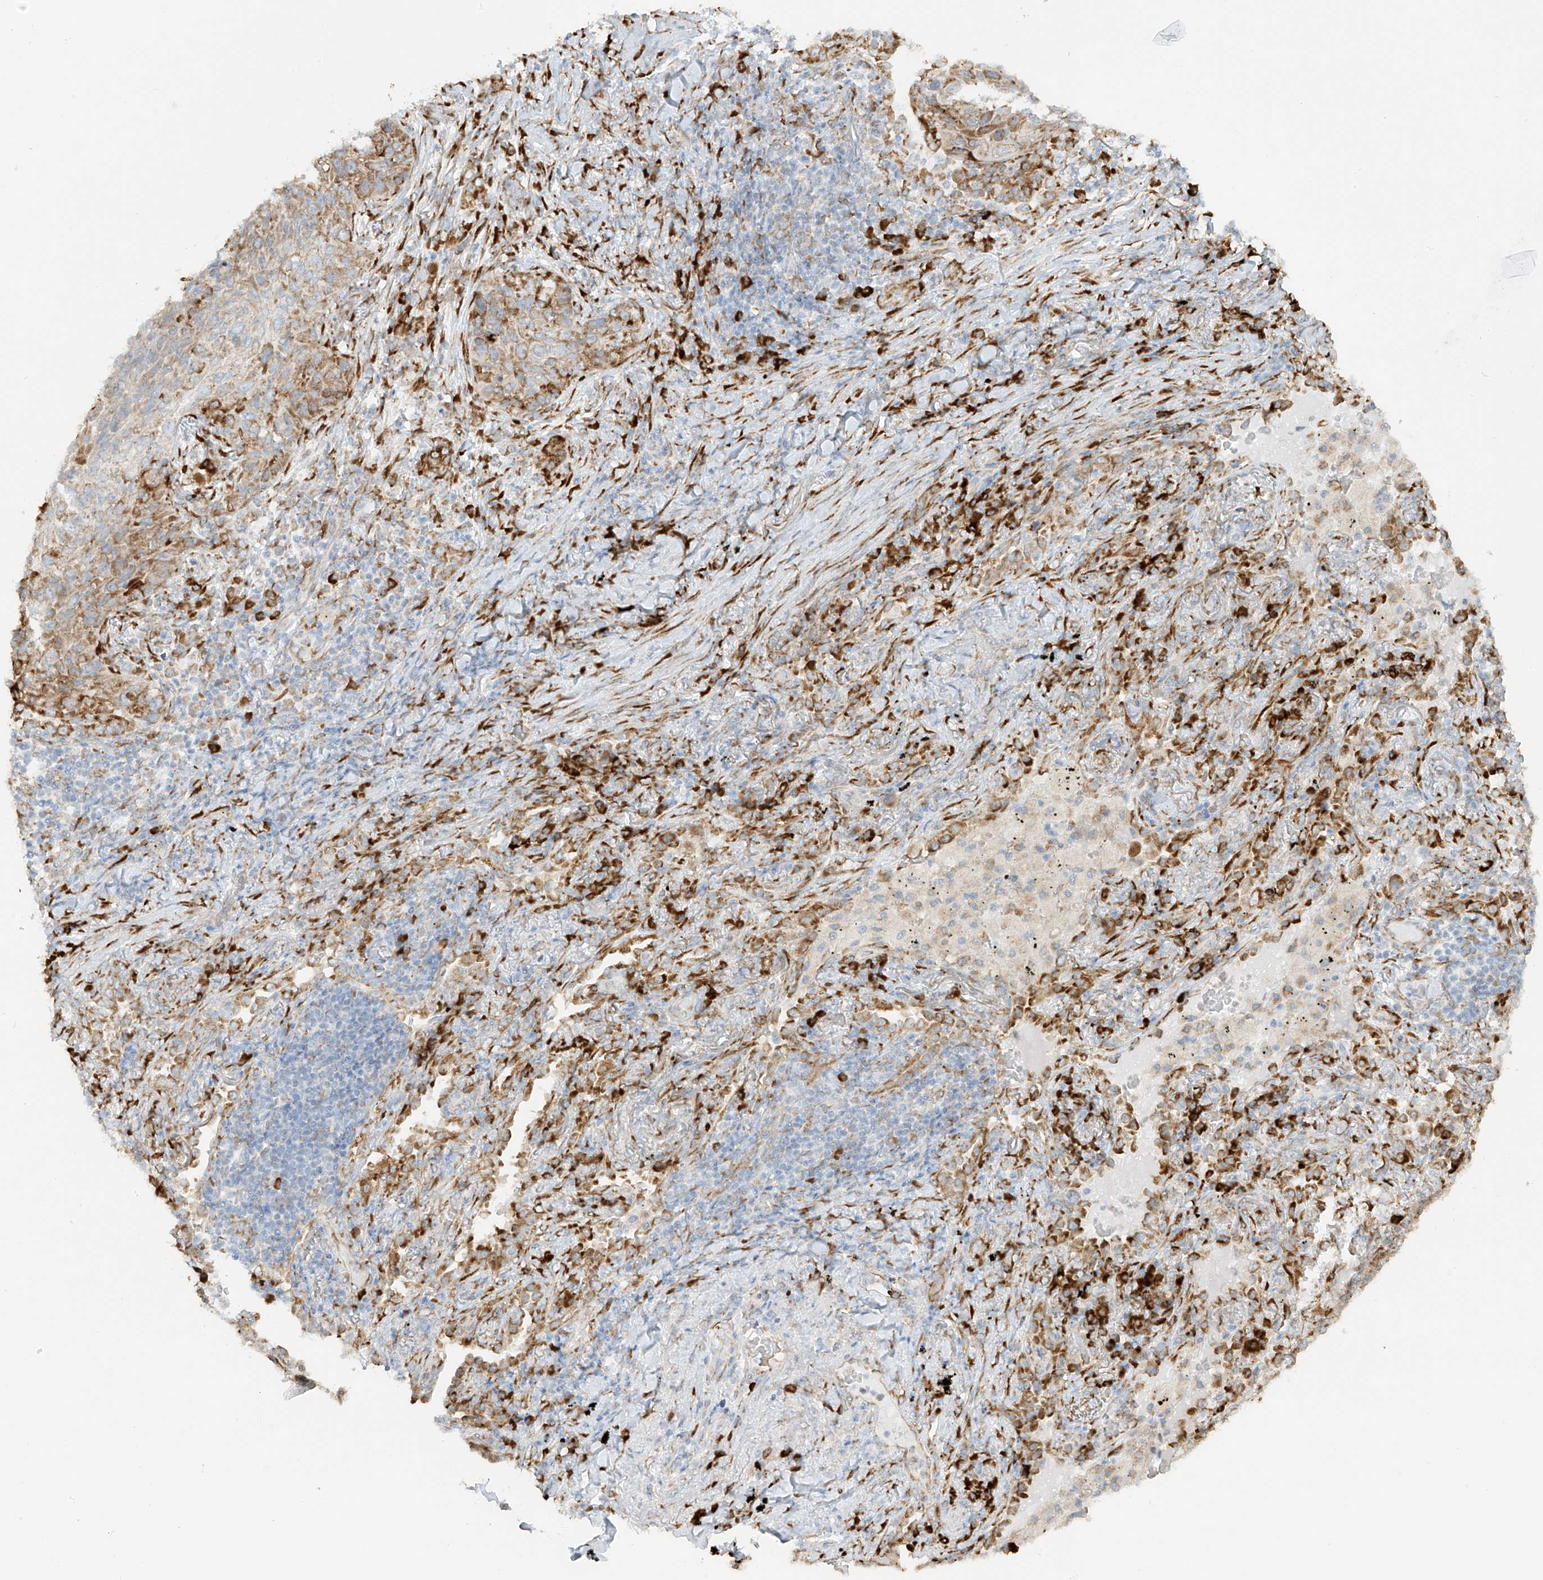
{"staining": {"intensity": "moderate", "quantity": ">75%", "location": "cytoplasmic/membranous"}, "tissue": "lung cancer", "cell_type": "Tumor cells", "image_type": "cancer", "snomed": [{"axis": "morphology", "description": "Squamous cell carcinoma, NOS"}, {"axis": "topography", "description": "Lung"}], "caption": "About >75% of tumor cells in squamous cell carcinoma (lung) show moderate cytoplasmic/membranous protein positivity as visualized by brown immunohistochemical staining.", "gene": "LRRC59", "patient": {"sex": "female", "age": 63}}